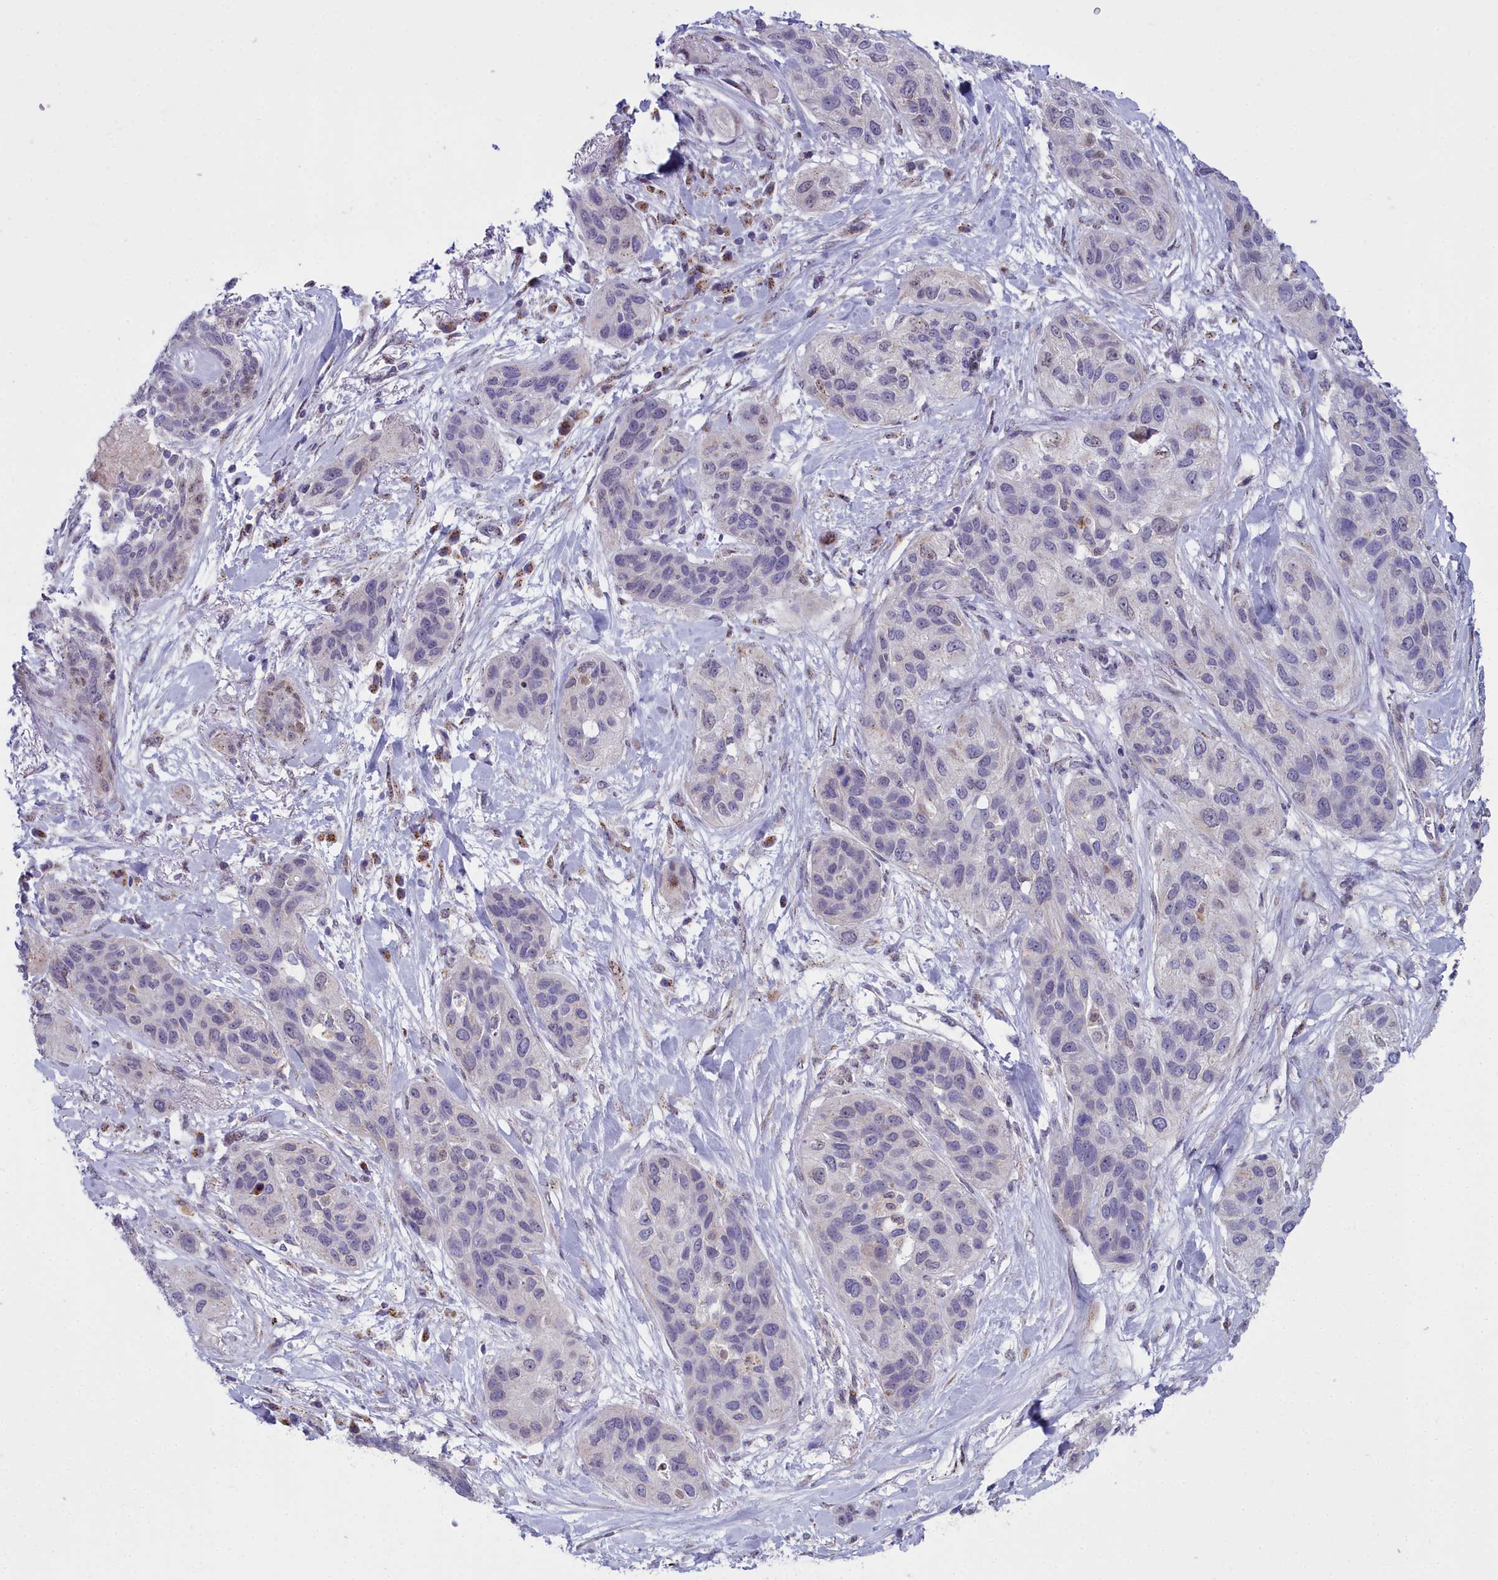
{"staining": {"intensity": "negative", "quantity": "none", "location": "none"}, "tissue": "lung cancer", "cell_type": "Tumor cells", "image_type": "cancer", "snomed": [{"axis": "morphology", "description": "Squamous cell carcinoma, NOS"}, {"axis": "topography", "description": "Lung"}], "caption": "Tumor cells show no significant protein positivity in lung squamous cell carcinoma.", "gene": "WDPCP", "patient": {"sex": "female", "age": 70}}